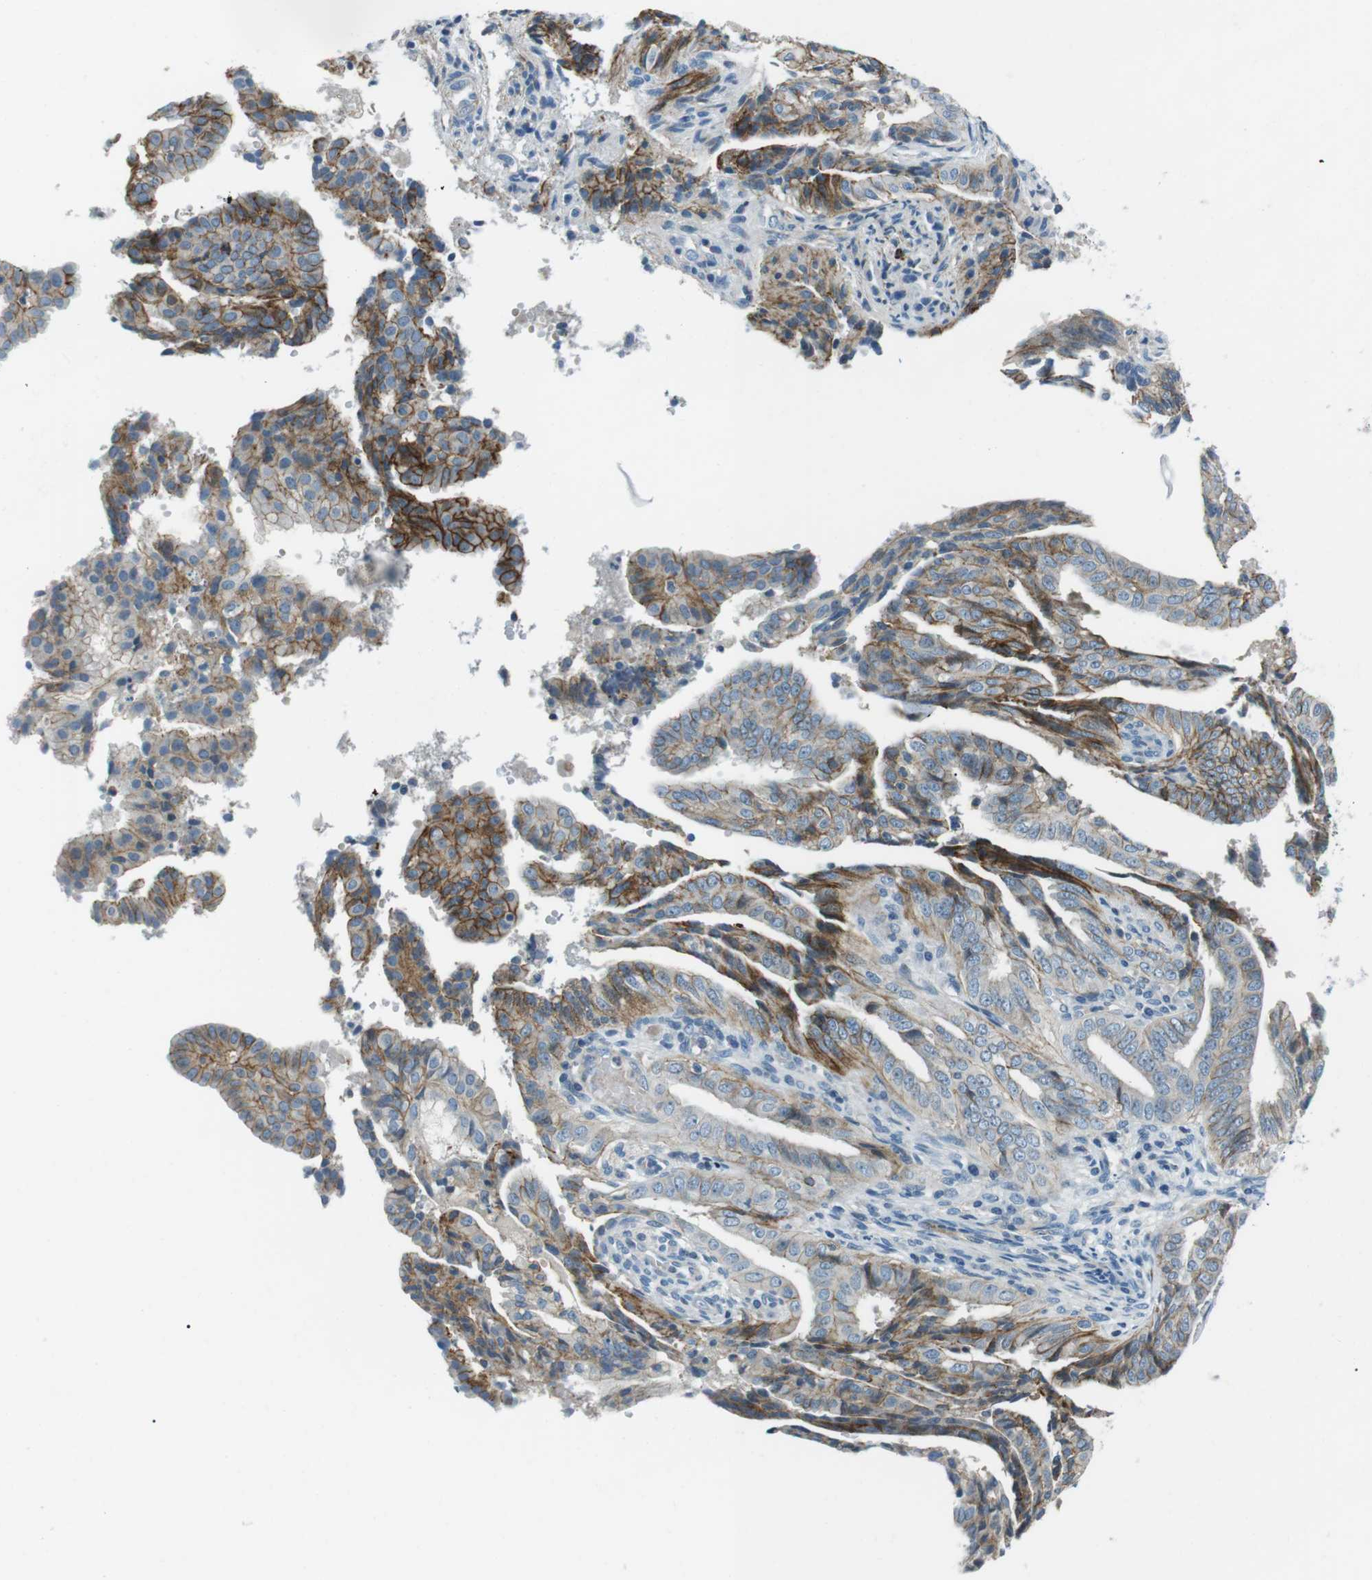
{"staining": {"intensity": "moderate", "quantity": "25%-75%", "location": "cytoplasmic/membranous"}, "tissue": "endometrial cancer", "cell_type": "Tumor cells", "image_type": "cancer", "snomed": [{"axis": "morphology", "description": "Adenocarcinoma, NOS"}, {"axis": "topography", "description": "Endometrium"}], "caption": "High-power microscopy captured an immunohistochemistry image of endometrial cancer, revealing moderate cytoplasmic/membranous expression in approximately 25%-75% of tumor cells. (brown staining indicates protein expression, while blue staining denotes nuclei).", "gene": "ARVCF", "patient": {"sex": "female", "age": 58}}